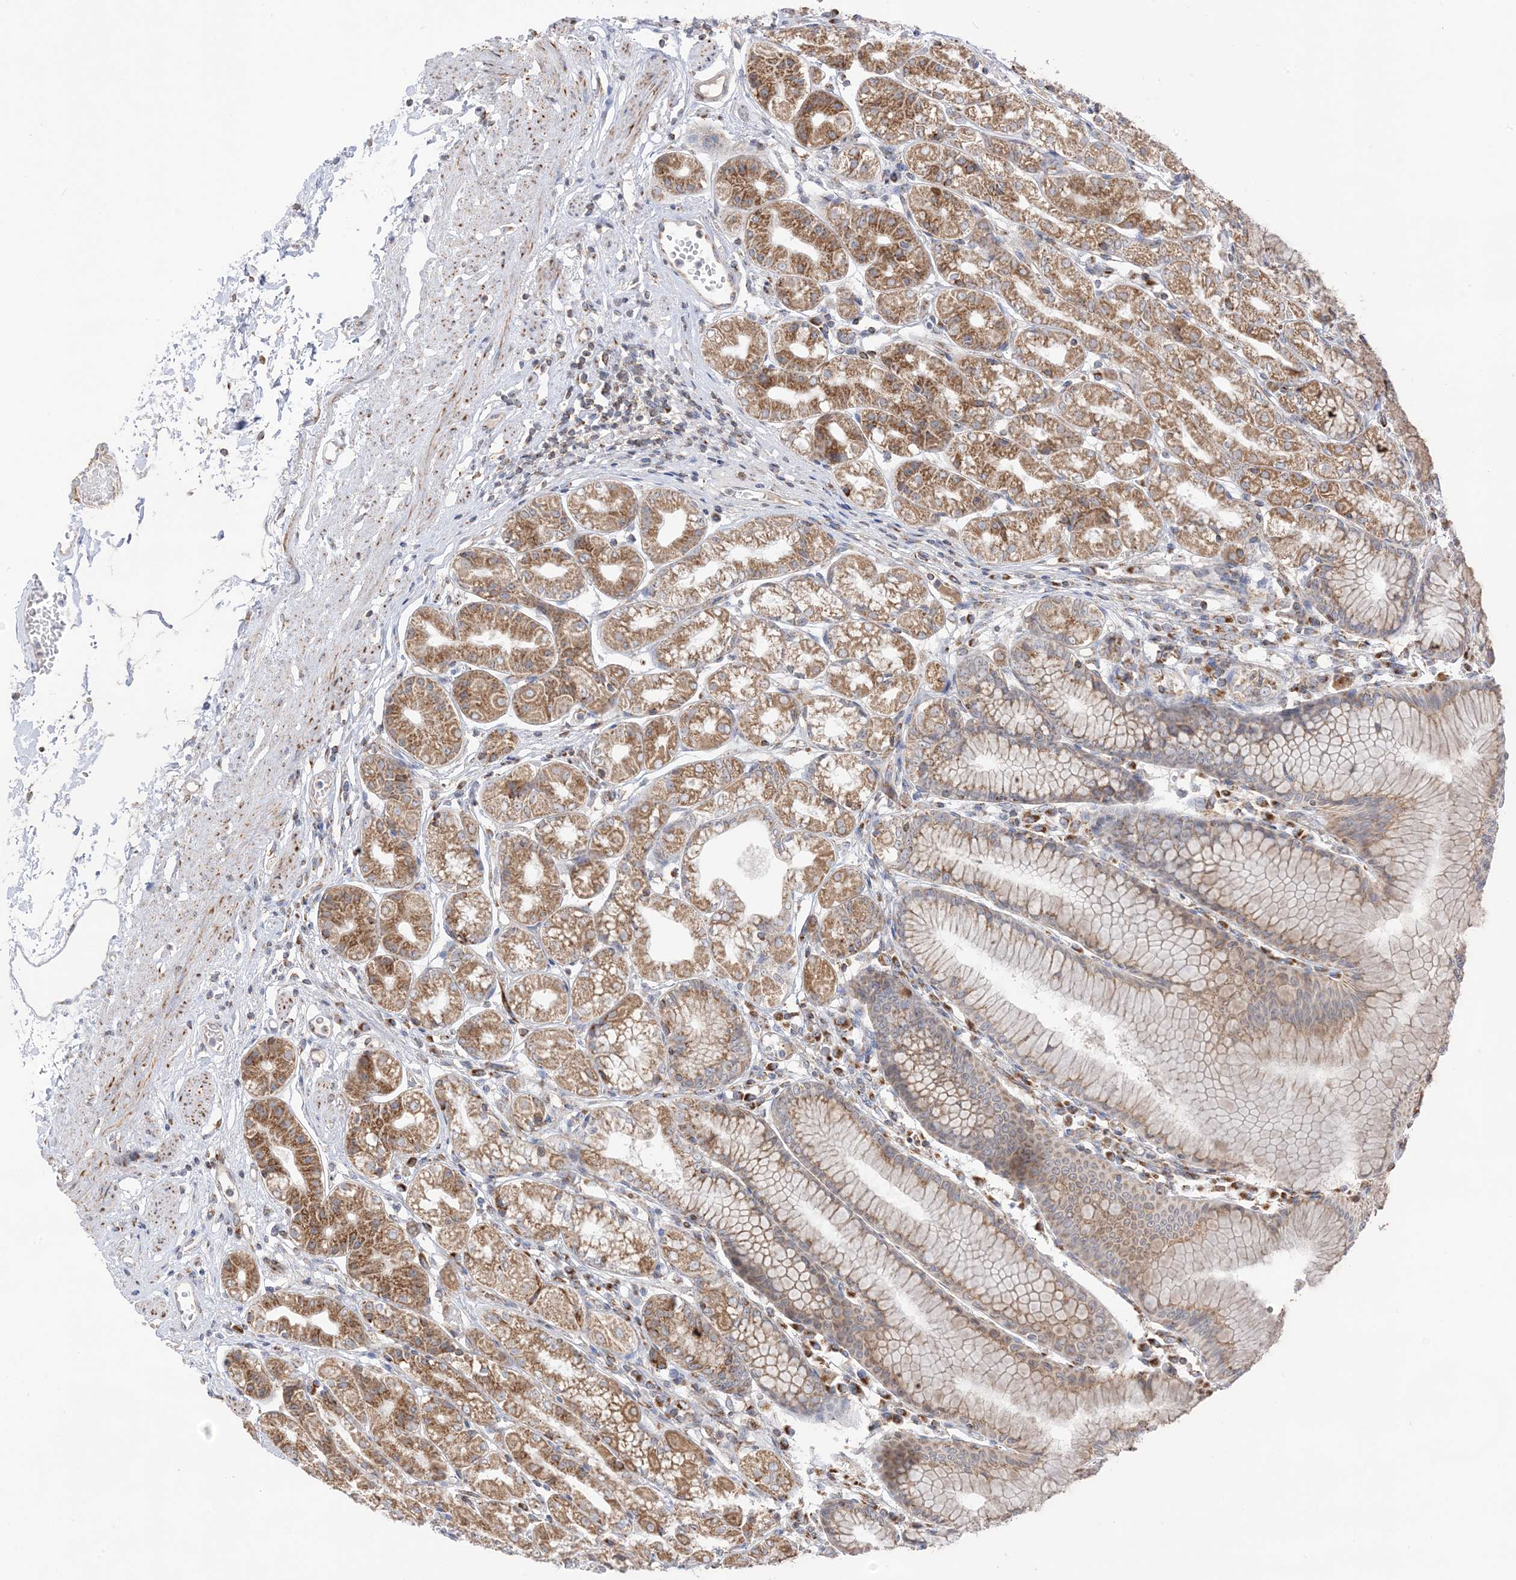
{"staining": {"intensity": "moderate", "quantity": ">75%", "location": "cytoplasmic/membranous"}, "tissue": "stomach", "cell_type": "Glandular cells", "image_type": "normal", "snomed": [{"axis": "morphology", "description": "Normal tissue, NOS"}, {"axis": "topography", "description": "Stomach"}], "caption": "Immunohistochemistry (IHC) micrograph of normal stomach stained for a protein (brown), which reveals medium levels of moderate cytoplasmic/membranous positivity in about >75% of glandular cells.", "gene": "SLC25A12", "patient": {"sex": "female", "age": 57}}